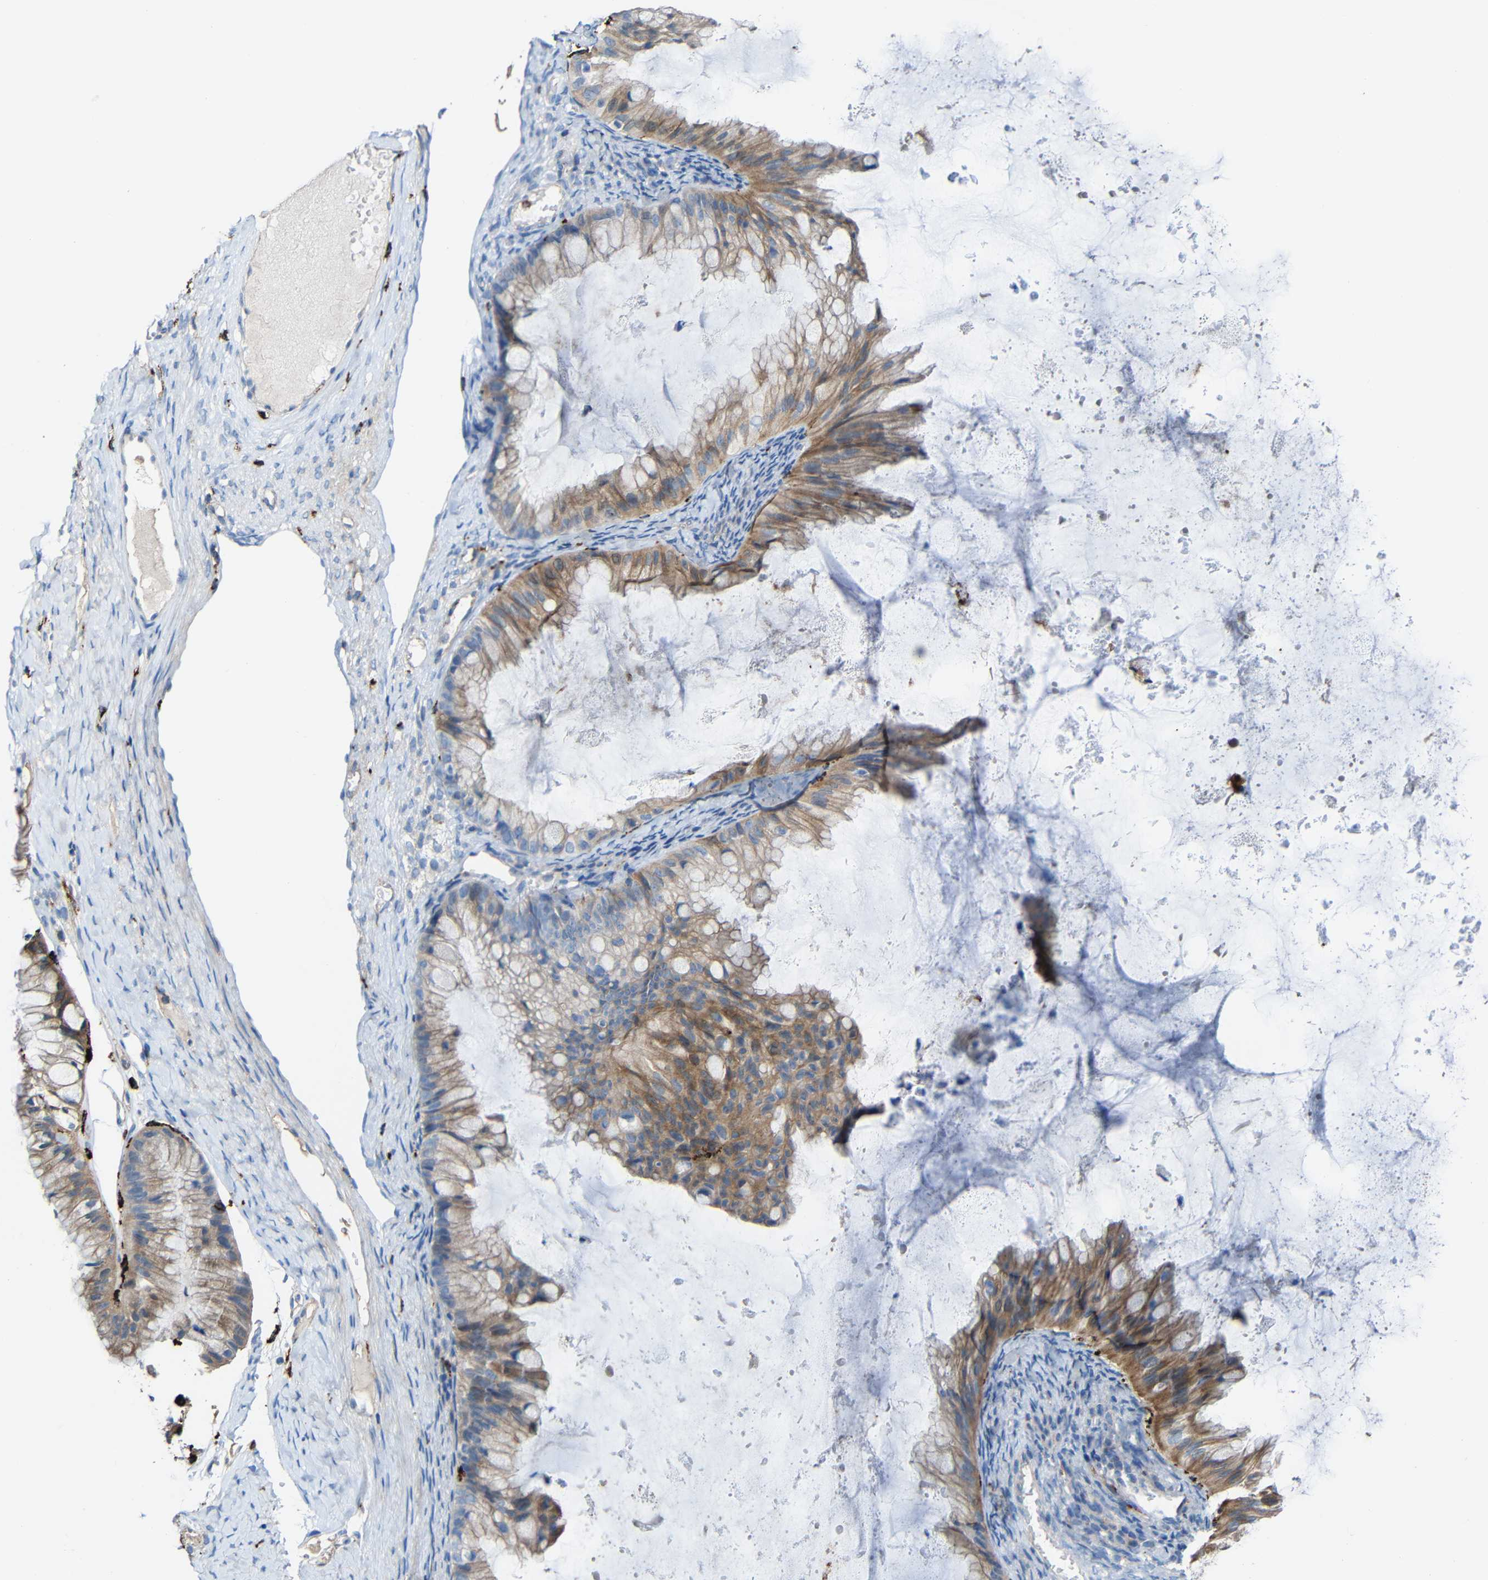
{"staining": {"intensity": "moderate", "quantity": ">75%", "location": "cytoplasmic/membranous"}, "tissue": "ovarian cancer", "cell_type": "Tumor cells", "image_type": "cancer", "snomed": [{"axis": "morphology", "description": "Cystadenocarcinoma, mucinous, NOS"}, {"axis": "topography", "description": "Ovary"}], "caption": "Immunohistochemical staining of mucinous cystadenocarcinoma (ovarian) demonstrates moderate cytoplasmic/membranous protein positivity in about >75% of tumor cells. Ihc stains the protein of interest in brown and the nuclei are stained blue.", "gene": "HLA-DMA", "patient": {"sex": "female", "age": 61}}